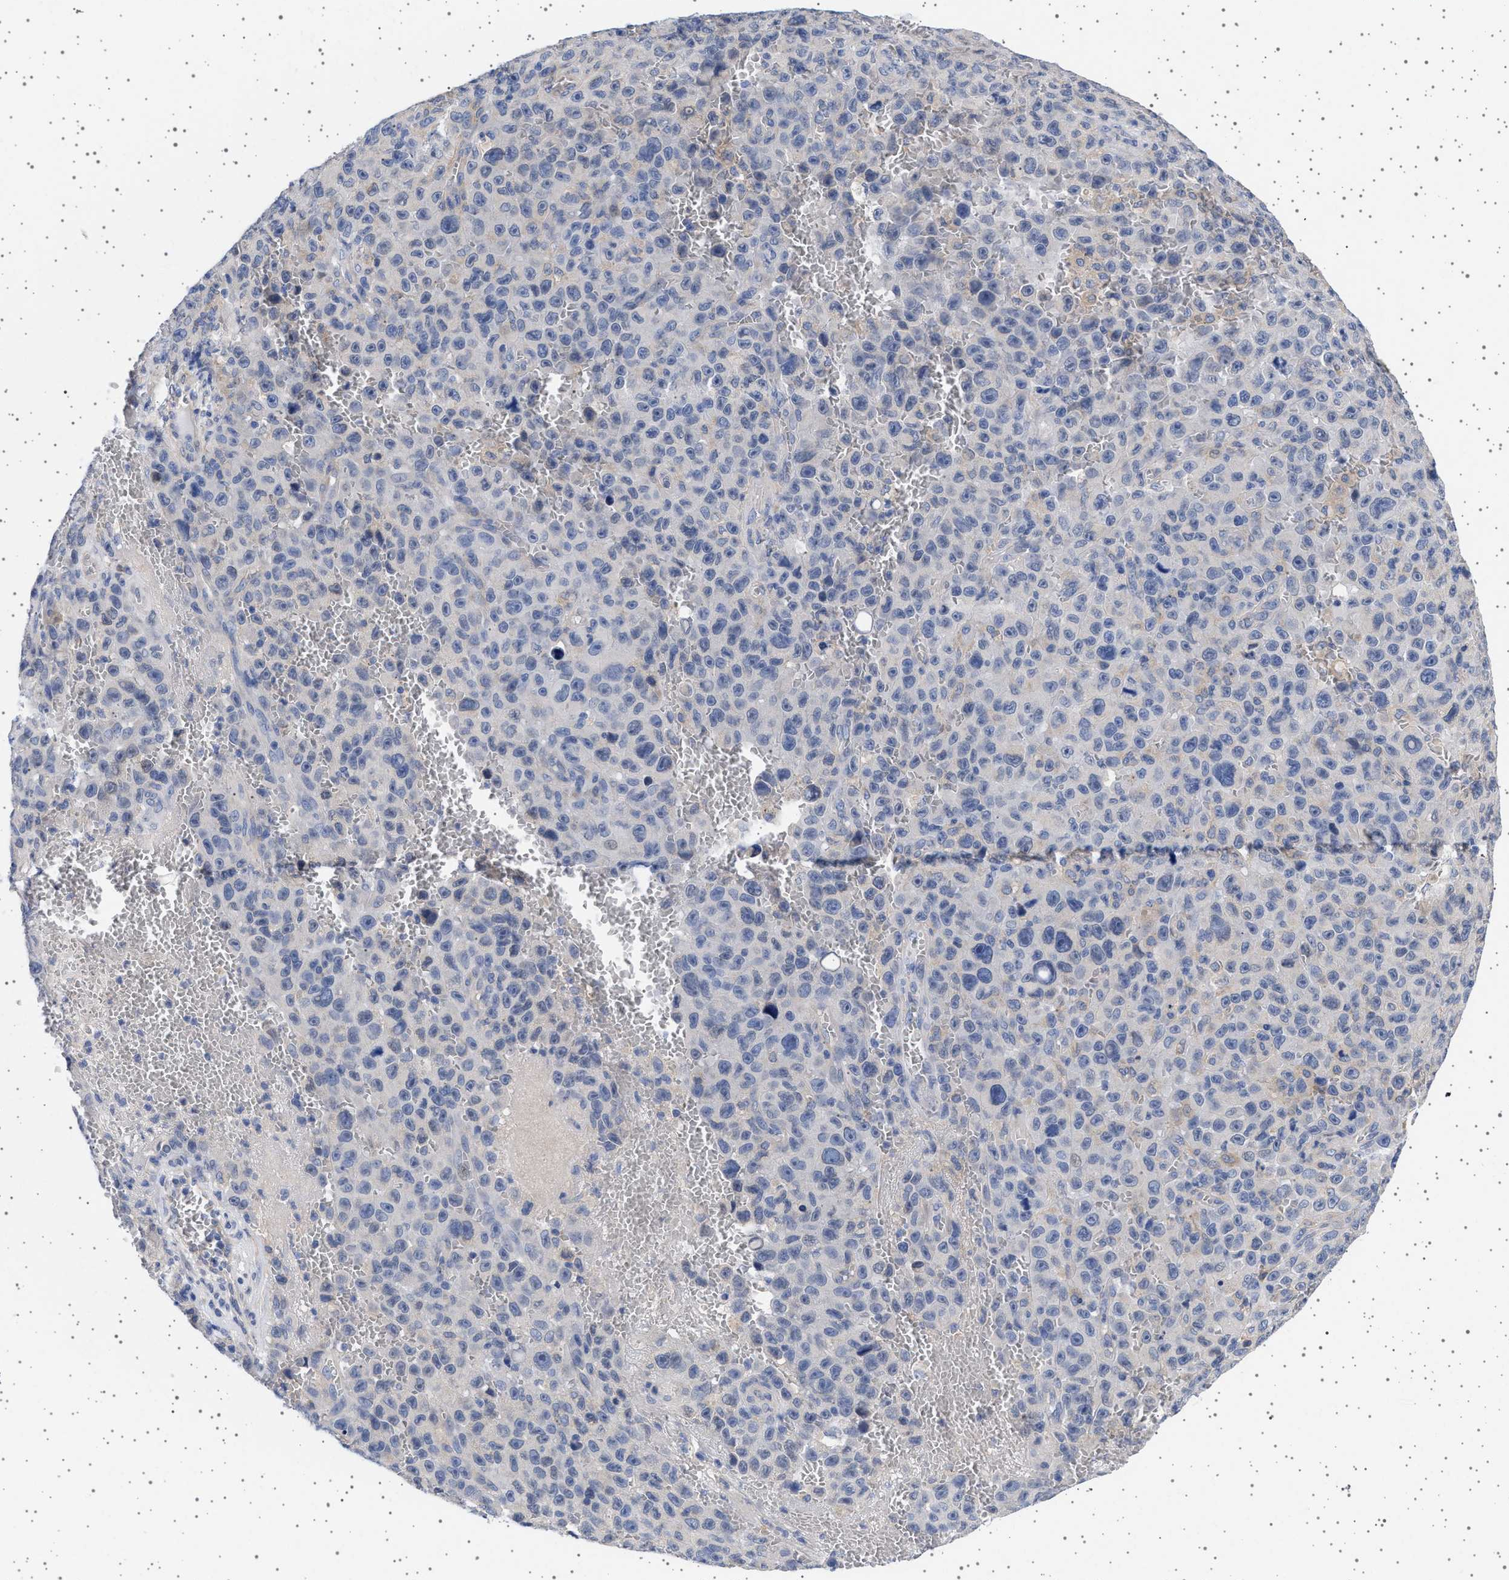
{"staining": {"intensity": "negative", "quantity": "none", "location": "none"}, "tissue": "melanoma", "cell_type": "Tumor cells", "image_type": "cancer", "snomed": [{"axis": "morphology", "description": "Malignant melanoma, NOS"}, {"axis": "topography", "description": "Skin"}], "caption": "Protein analysis of melanoma demonstrates no significant expression in tumor cells.", "gene": "TRMT10B", "patient": {"sex": "female", "age": 82}}